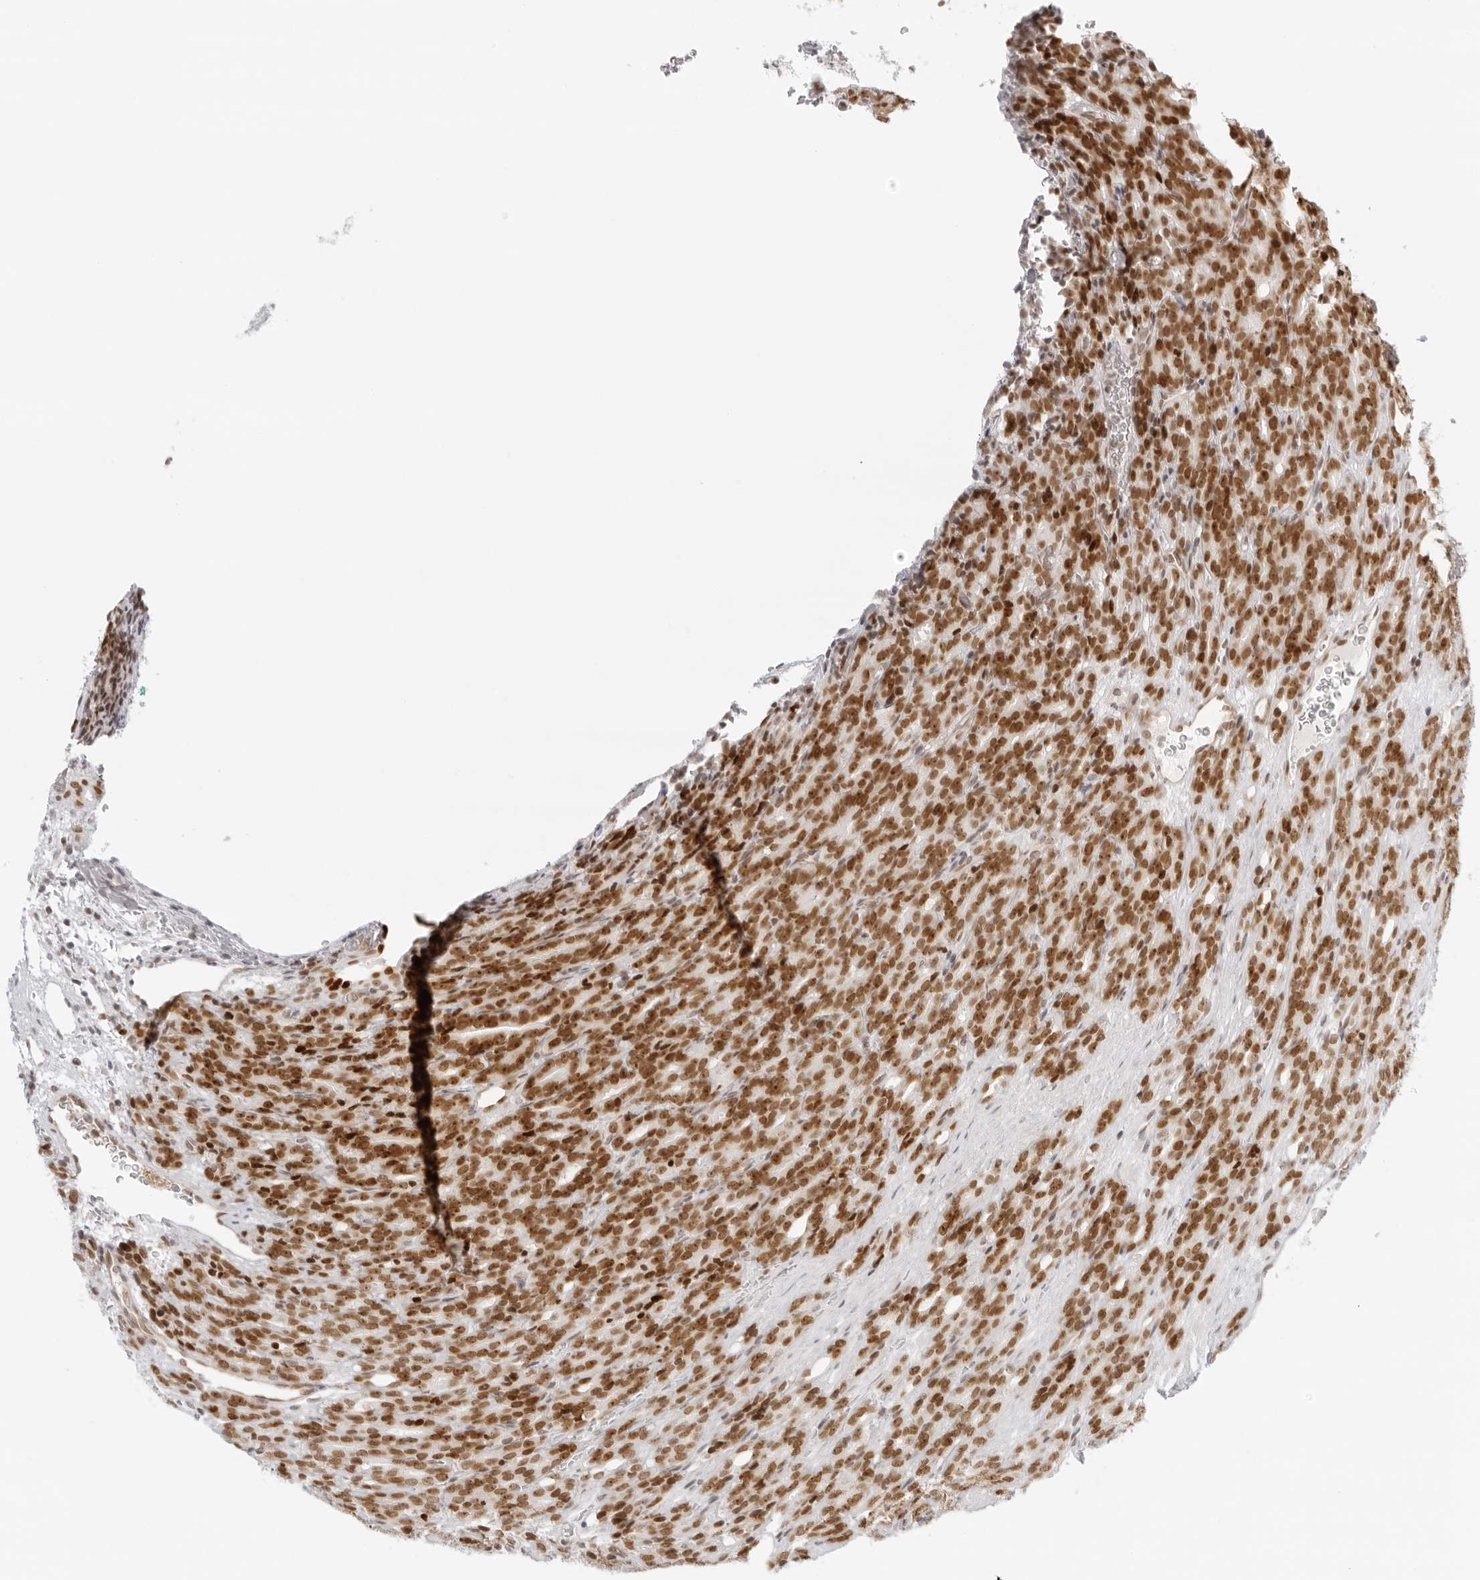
{"staining": {"intensity": "moderate", "quantity": ">75%", "location": "nuclear"}, "tissue": "prostate cancer", "cell_type": "Tumor cells", "image_type": "cancer", "snomed": [{"axis": "morphology", "description": "Adenocarcinoma, High grade"}, {"axis": "topography", "description": "Prostate"}], "caption": "IHC photomicrograph of neoplastic tissue: human prostate cancer (high-grade adenocarcinoma) stained using IHC displays medium levels of moderate protein expression localized specifically in the nuclear of tumor cells, appearing as a nuclear brown color.", "gene": "RCC1", "patient": {"sex": "male", "age": 62}}